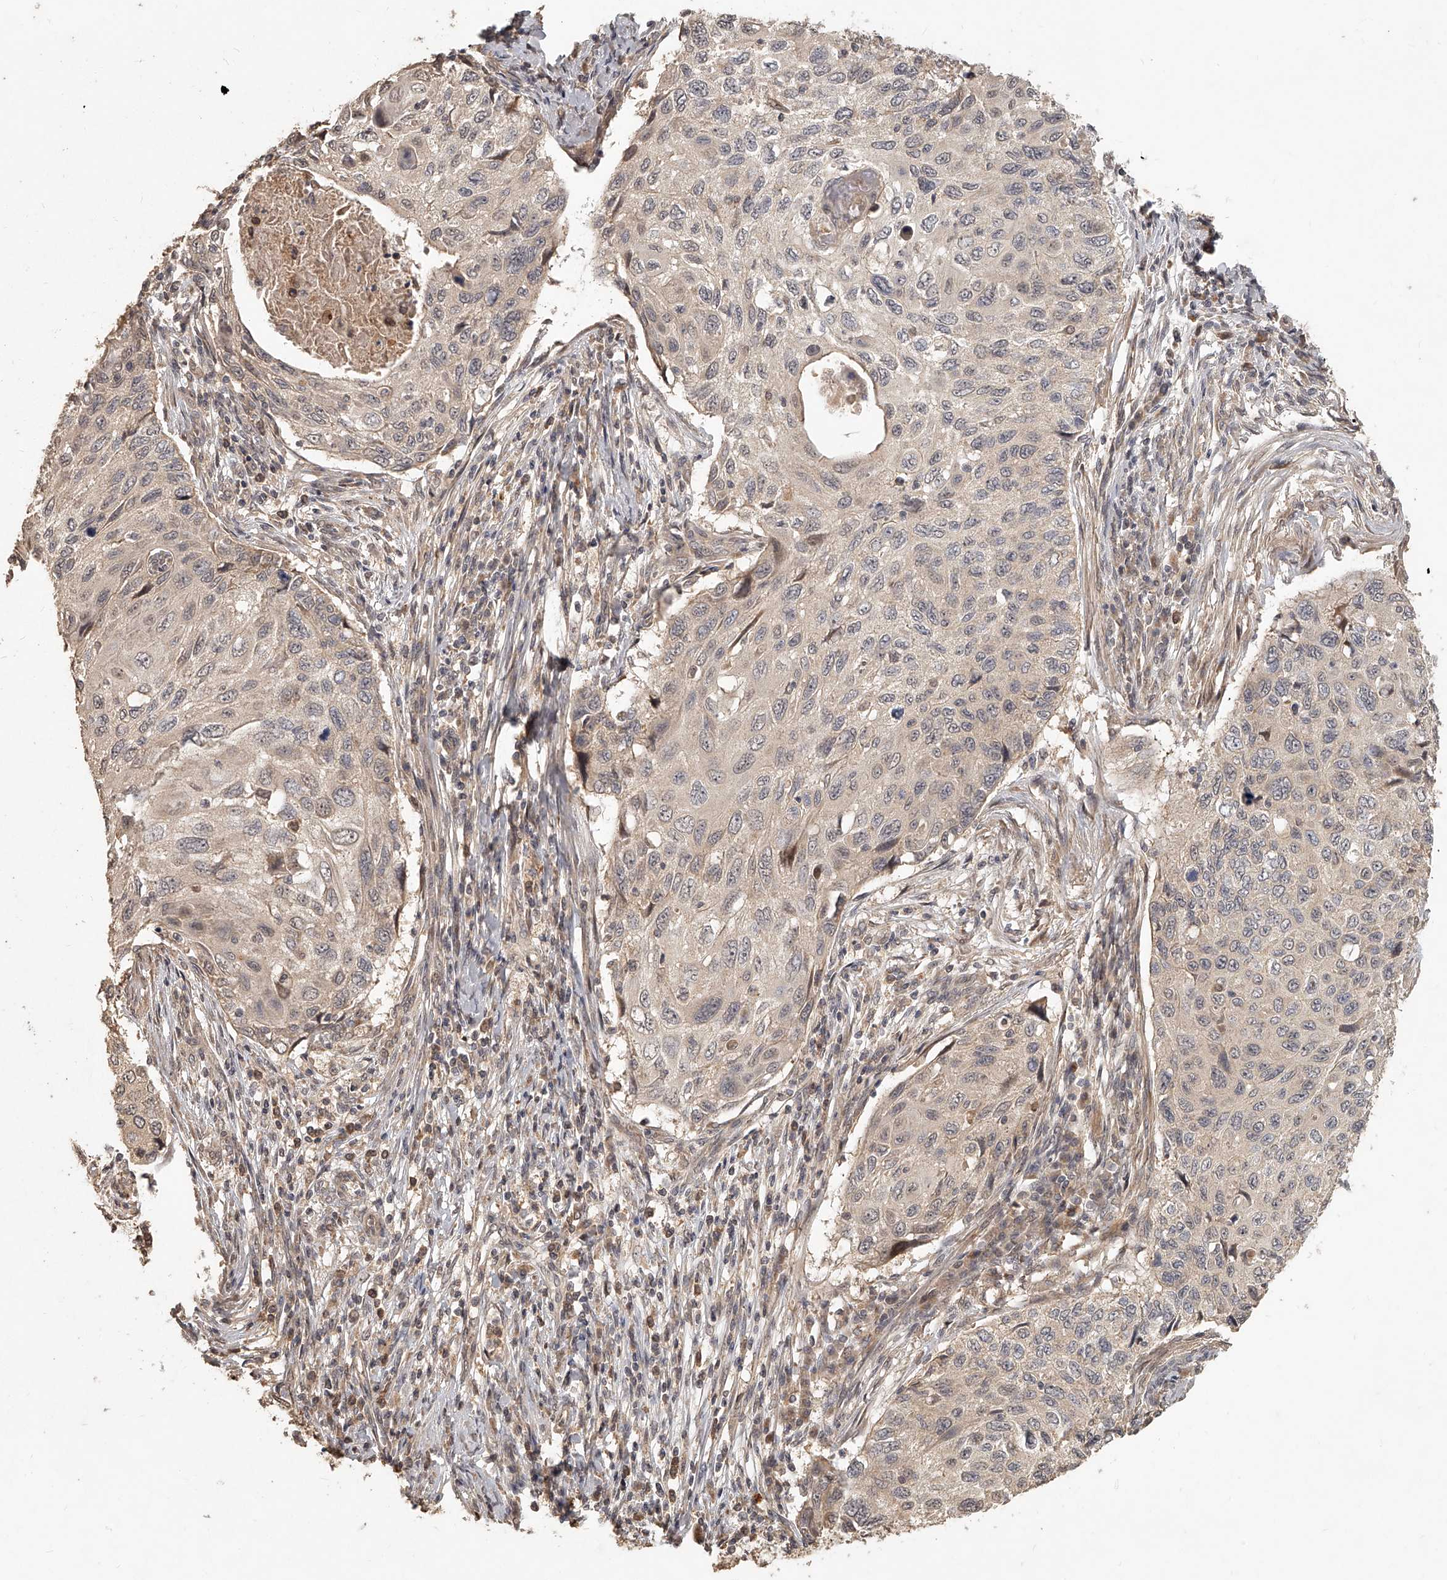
{"staining": {"intensity": "weak", "quantity": "25%-75%", "location": "cytoplasmic/membranous,nuclear"}, "tissue": "cervical cancer", "cell_type": "Tumor cells", "image_type": "cancer", "snomed": [{"axis": "morphology", "description": "Squamous cell carcinoma, NOS"}, {"axis": "topography", "description": "Cervix"}], "caption": "Protein staining displays weak cytoplasmic/membranous and nuclear staining in approximately 25%-75% of tumor cells in cervical cancer (squamous cell carcinoma).", "gene": "SLC37A1", "patient": {"sex": "female", "age": 70}}